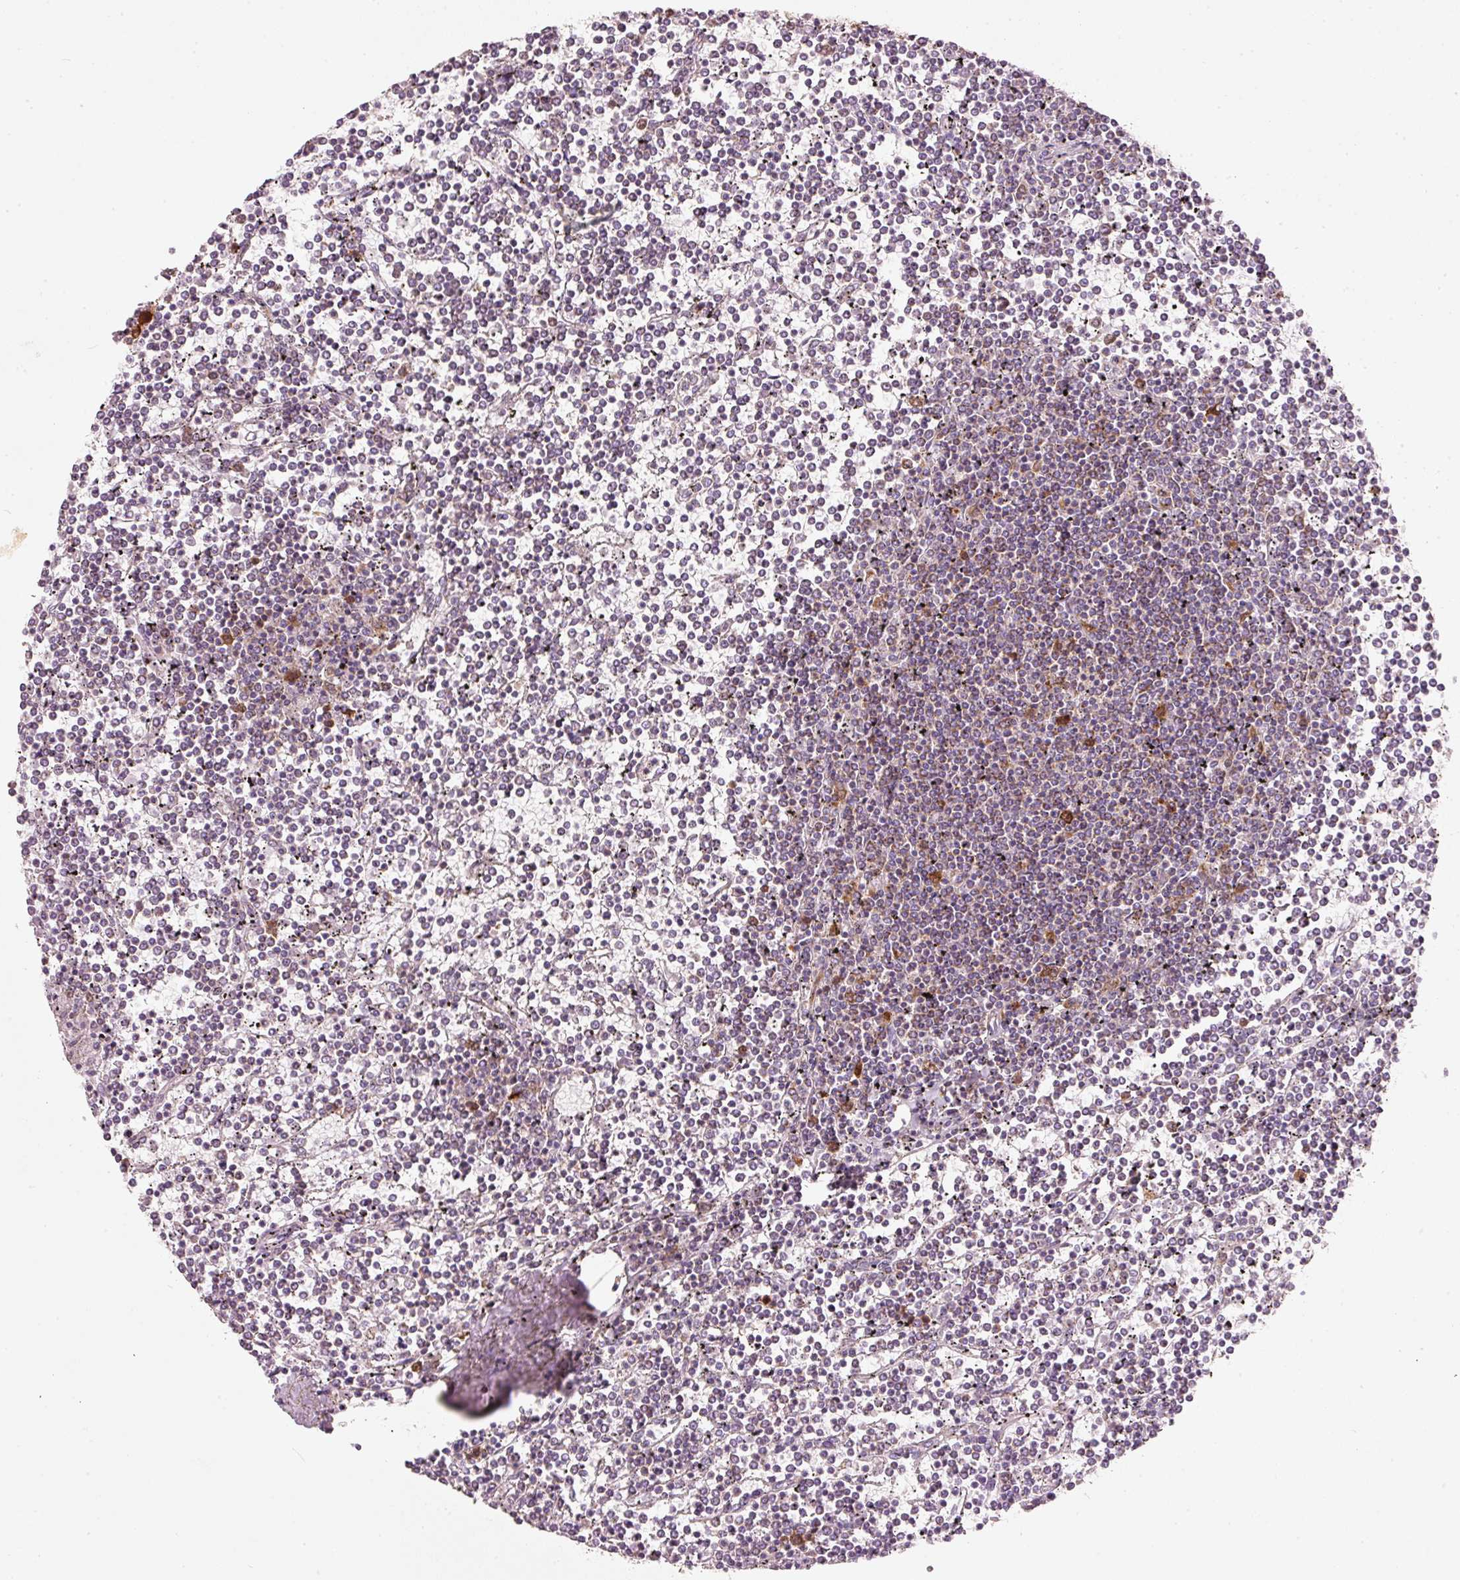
{"staining": {"intensity": "moderate", "quantity": "<25%", "location": "cytoplasmic/membranous,nuclear"}, "tissue": "lymphoma", "cell_type": "Tumor cells", "image_type": "cancer", "snomed": [{"axis": "morphology", "description": "Malignant lymphoma, non-Hodgkin's type, Low grade"}, {"axis": "topography", "description": "Spleen"}], "caption": "IHC photomicrograph of low-grade malignant lymphoma, non-Hodgkin's type stained for a protein (brown), which exhibits low levels of moderate cytoplasmic/membranous and nuclear staining in approximately <25% of tumor cells.", "gene": "DUT", "patient": {"sex": "female", "age": 19}}